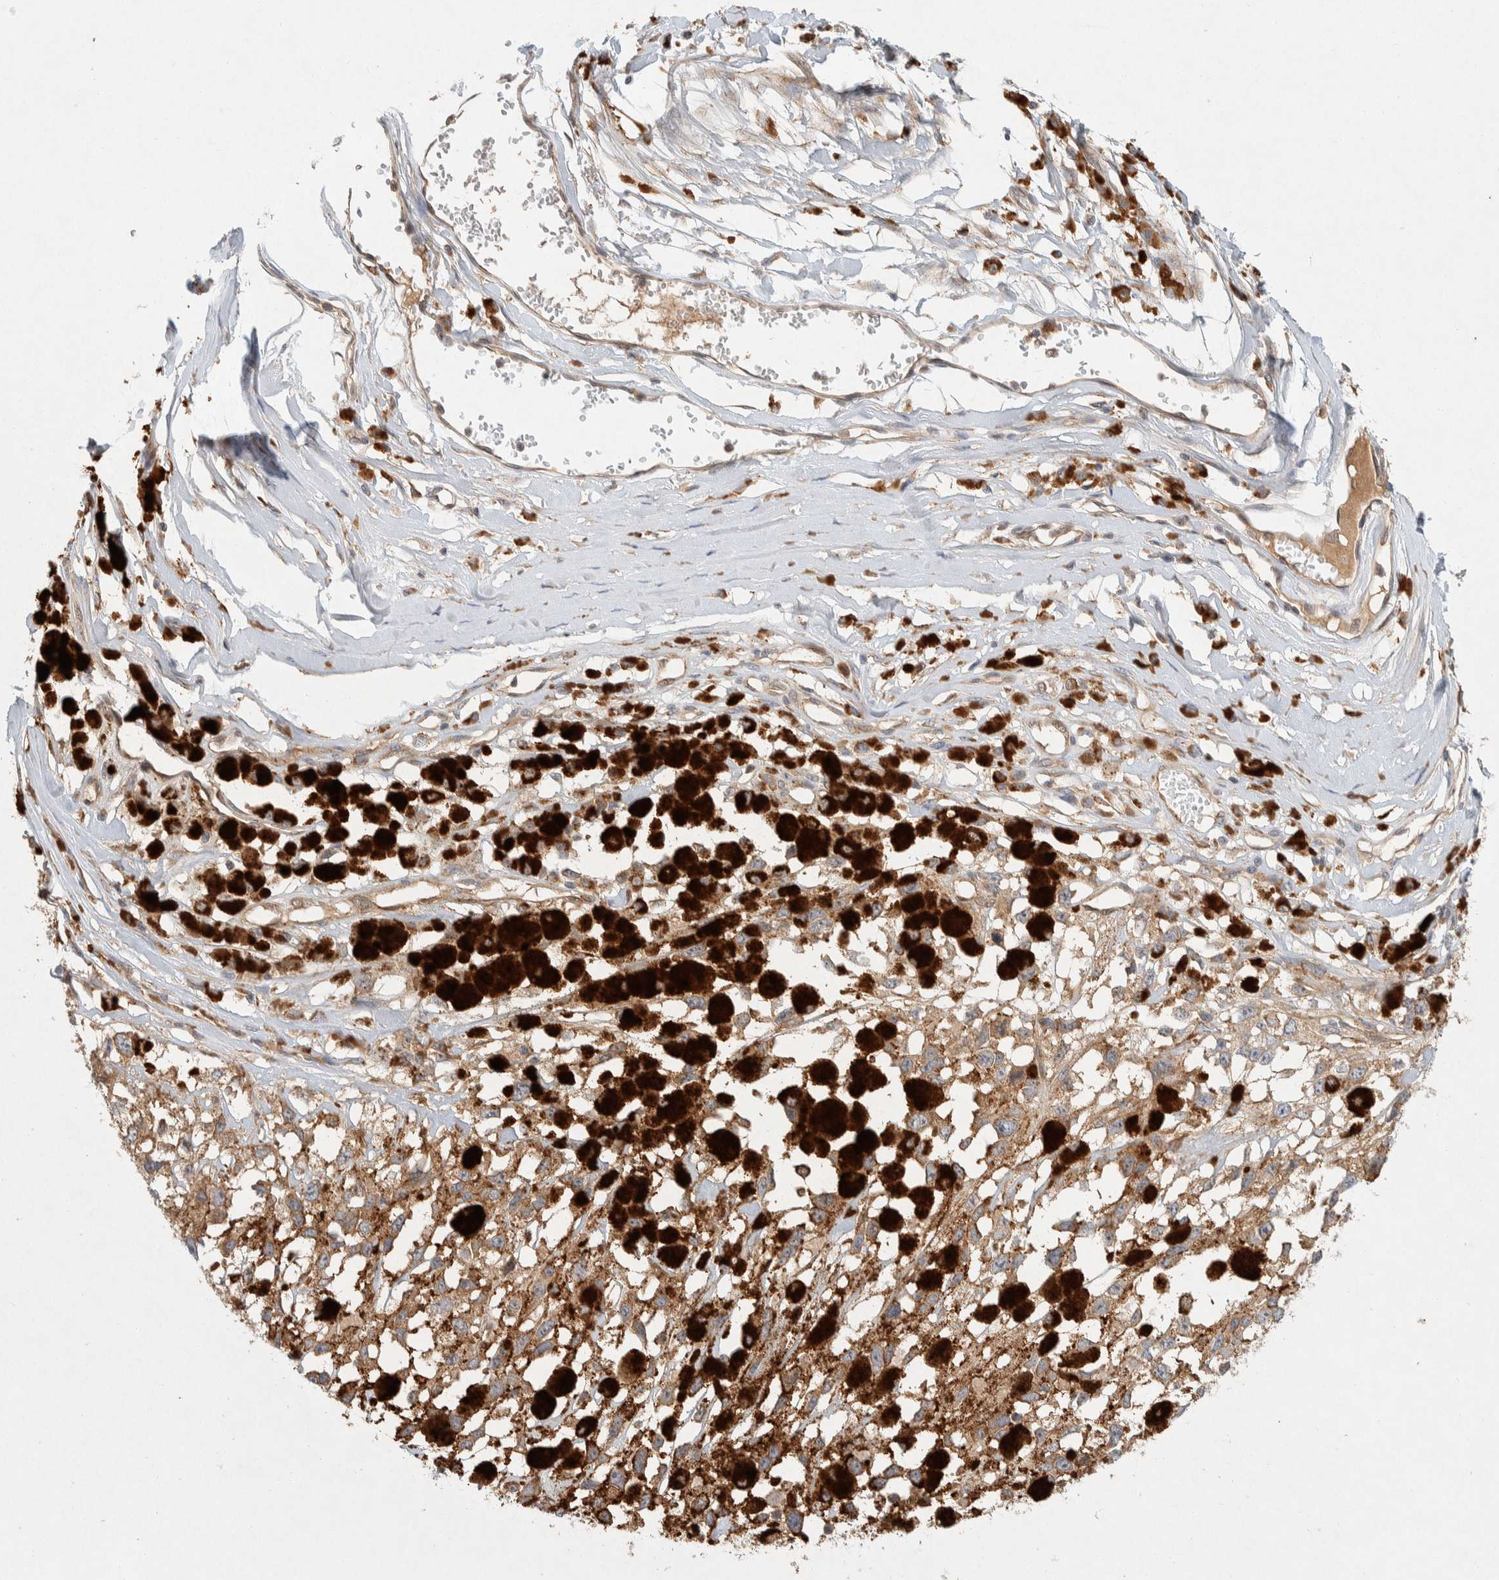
{"staining": {"intensity": "moderate", "quantity": ">75%", "location": "cytoplasmic/membranous"}, "tissue": "melanoma", "cell_type": "Tumor cells", "image_type": "cancer", "snomed": [{"axis": "morphology", "description": "Malignant melanoma, Metastatic site"}, {"axis": "topography", "description": "Lymph node"}], "caption": "Human malignant melanoma (metastatic site) stained with a brown dye demonstrates moderate cytoplasmic/membranous positive staining in approximately >75% of tumor cells.", "gene": "PXK", "patient": {"sex": "male", "age": 59}}